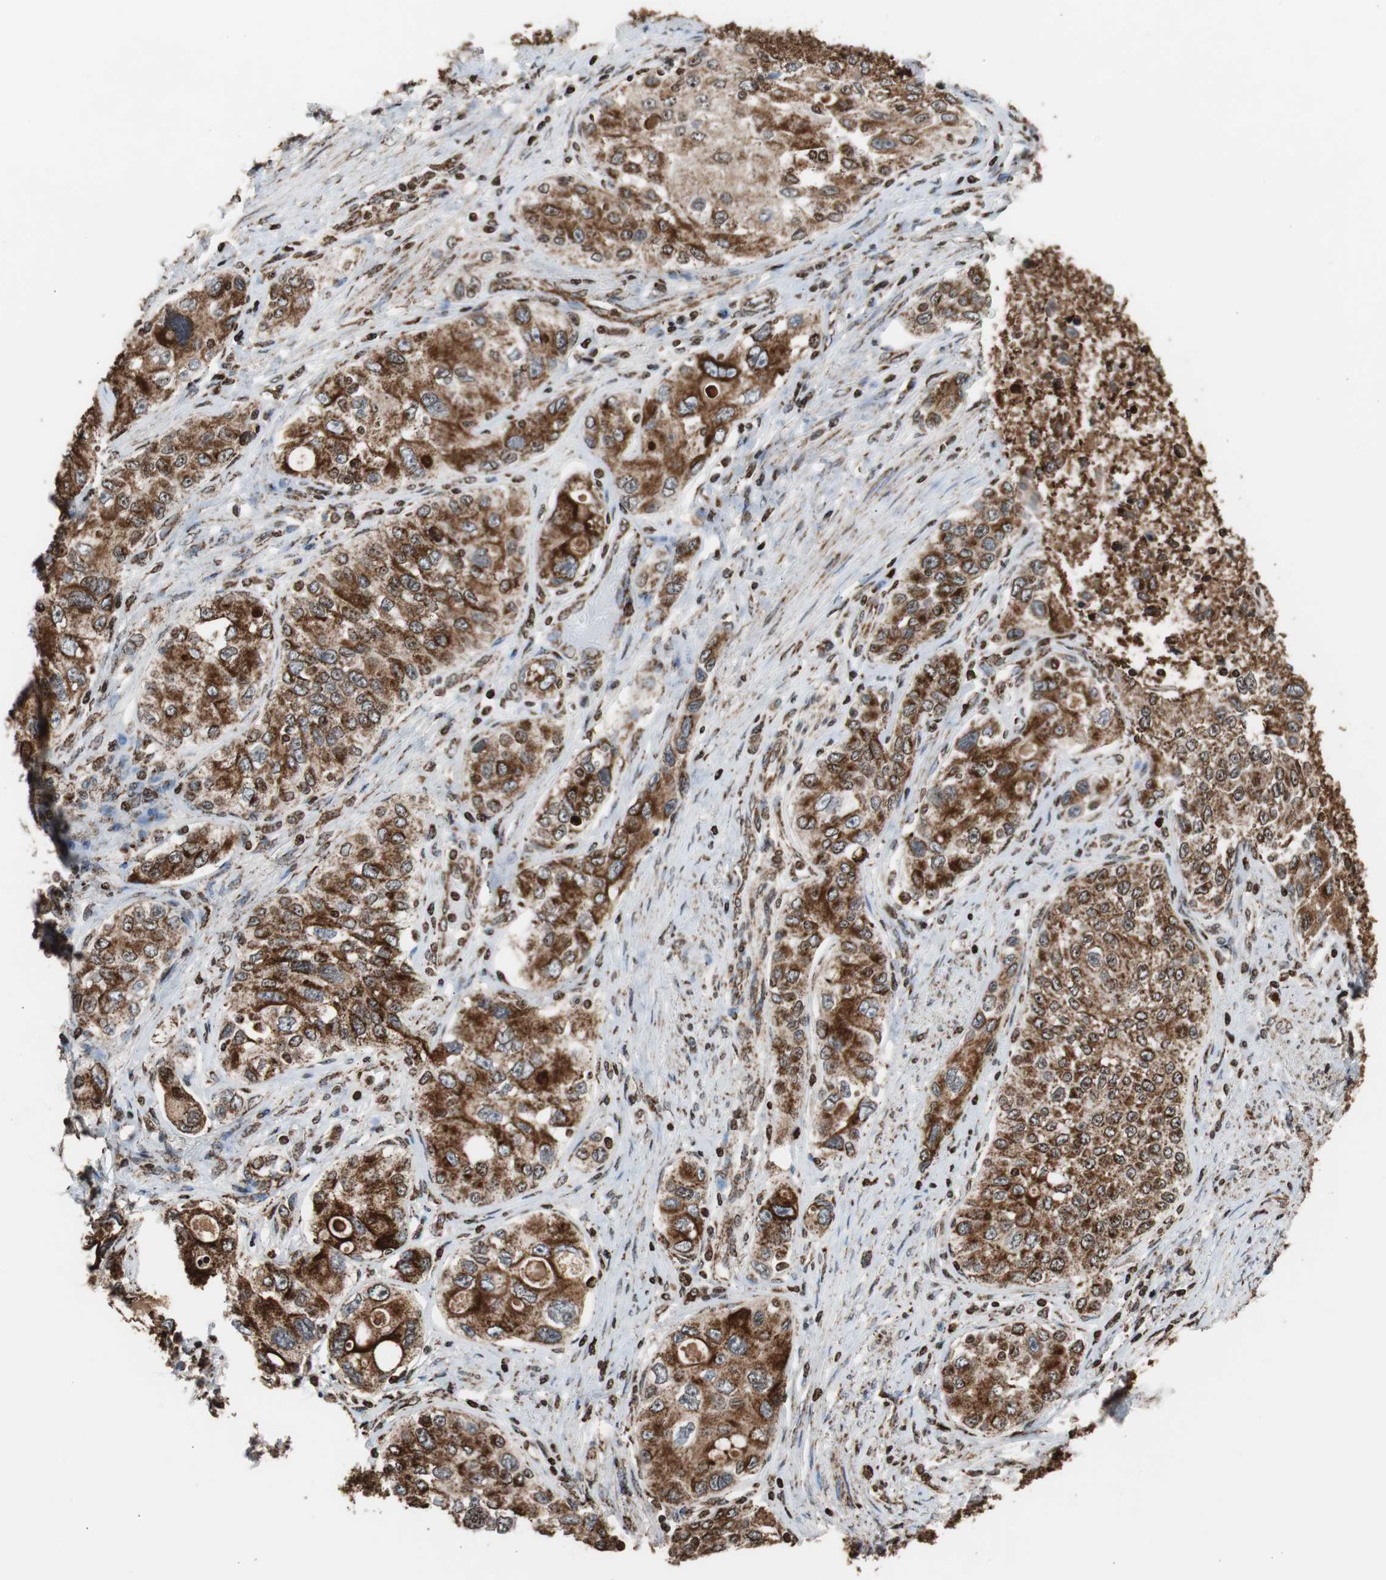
{"staining": {"intensity": "strong", "quantity": ">75%", "location": "cytoplasmic/membranous"}, "tissue": "urothelial cancer", "cell_type": "Tumor cells", "image_type": "cancer", "snomed": [{"axis": "morphology", "description": "Urothelial carcinoma, High grade"}, {"axis": "topography", "description": "Urinary bladder"}], "caption": "Immunohistochemical staining of human urothelial carcinoma (high-grade) demonstrates high levels of strong cytoplasmic/membranous protein expression in approximately >75% of tumor cells.", "gene": "HSPA9", "patient": {"sex": "female", "age": 56}}